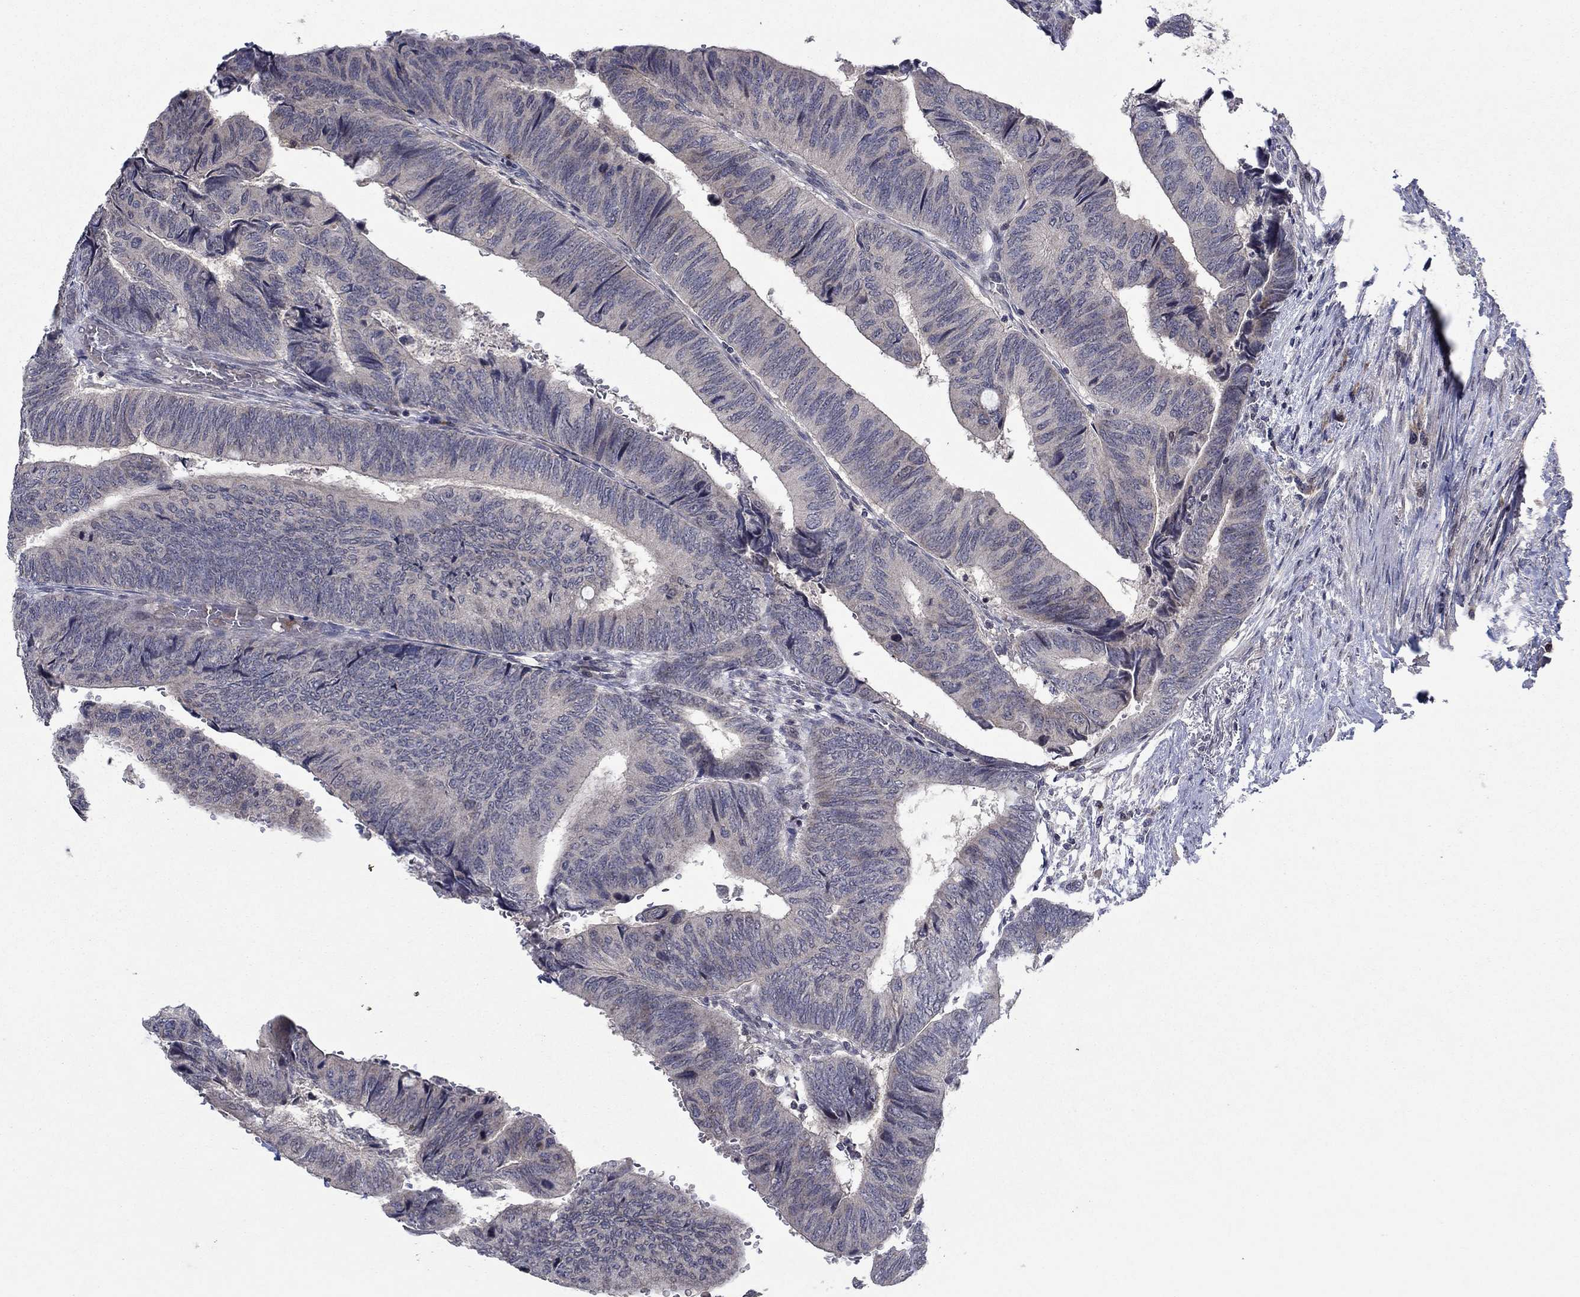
{"staining": {"intensity": "negative", "quantity": "none", "location": "none"}, "tissue": "colorectal cancer", "cell_type": "Tumor cells", "image_type": "cancer", "snomed": [{"axis": "morphology", "description": "Normal tissue, NOS"}, {"axis": "morphology", "description": "Adenocarcinoma, NOS"}, {"axis": "topography", "description": "Rectum"}, {"axis": "topography", "description": "Peripheral nerve tissue"}], "caption": "An image of human colorectal adenocarcinoma is negative for staining in tumor cells. (Immunohistochemistry (ihc), brightfield microscopy, high magnification).", "gene": "IL4", "patient": {"sex": "male", "age": 92}}